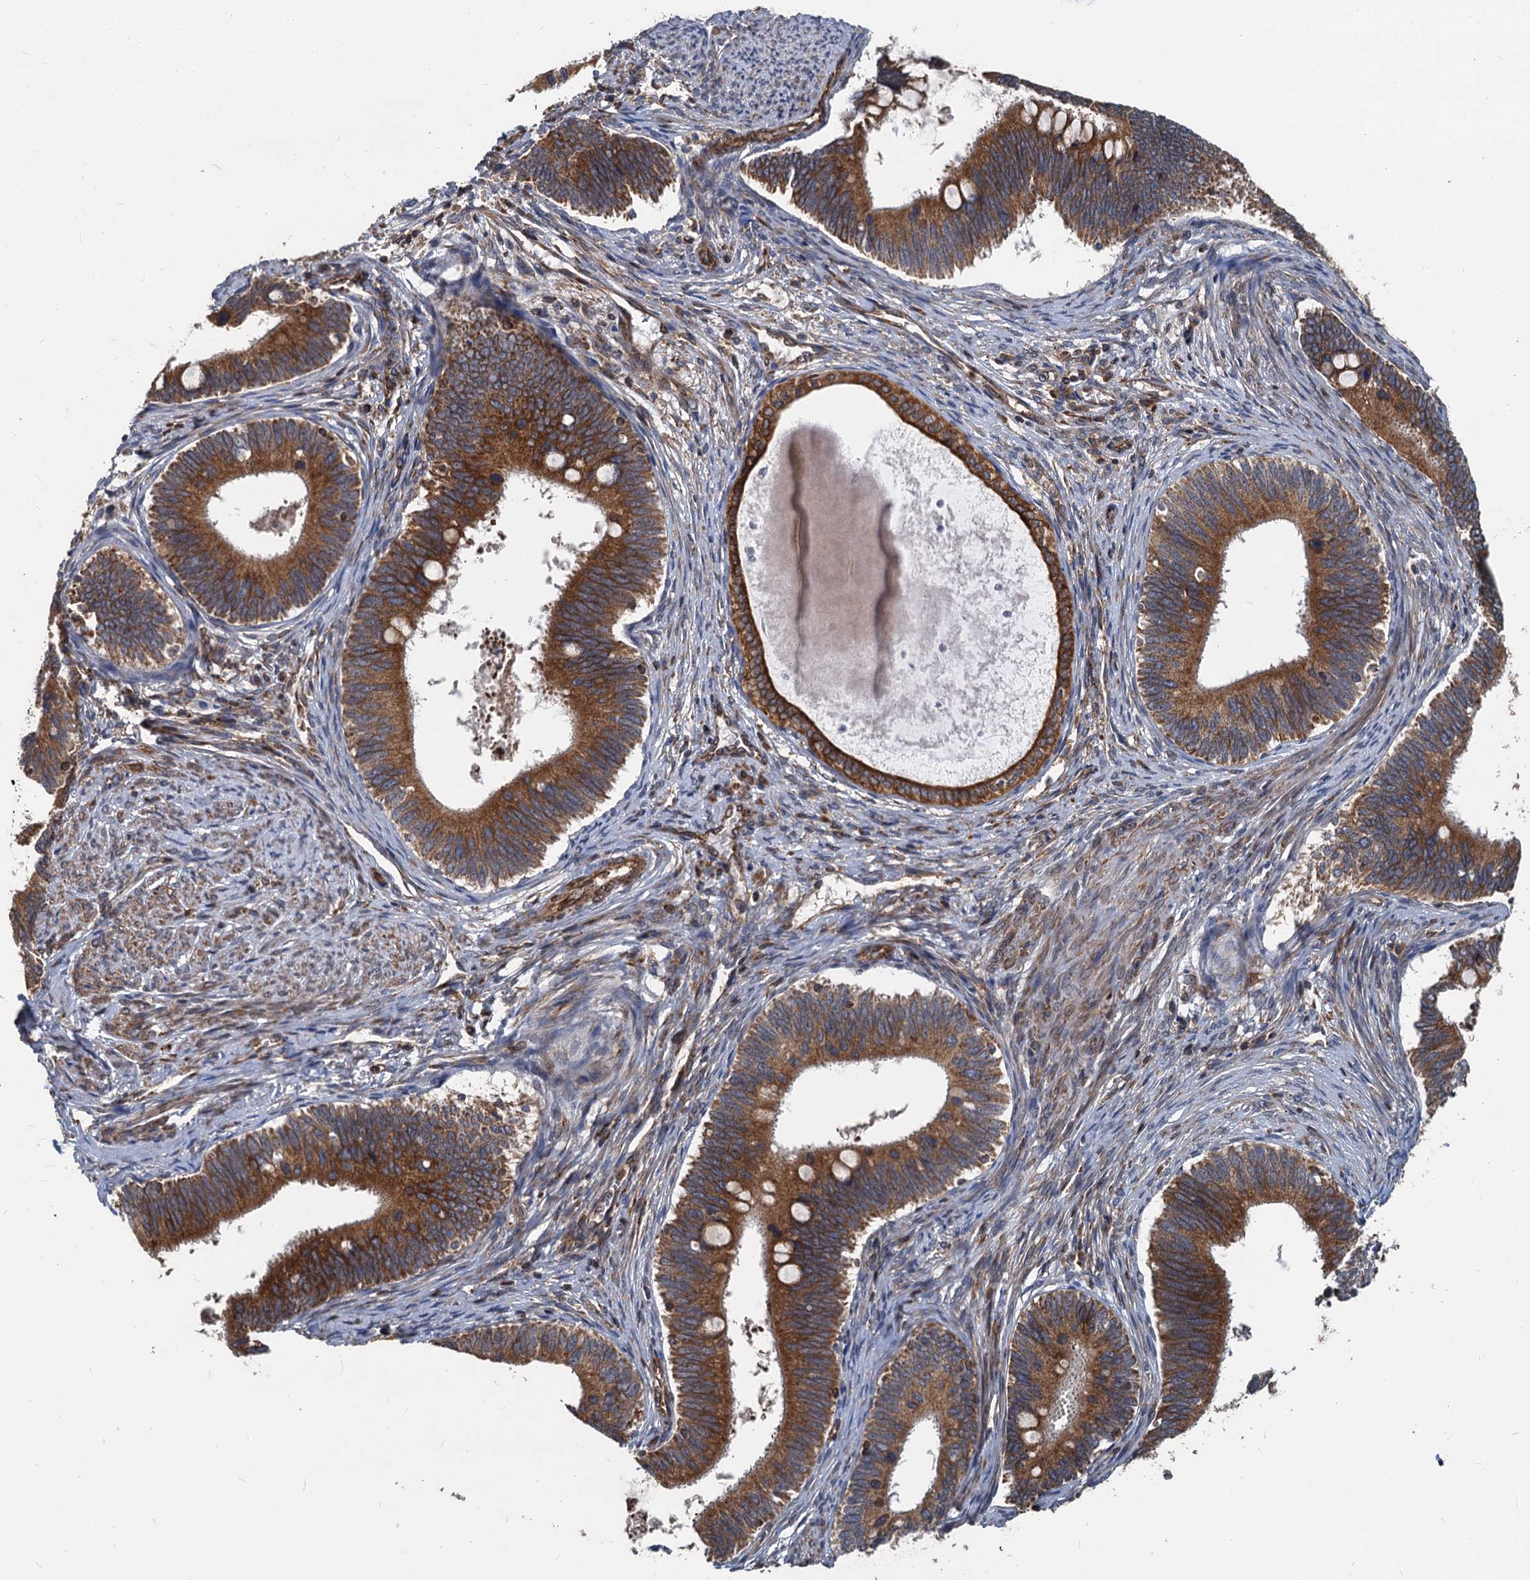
{"staining": {"intensity": "strong", "quantity": ">75%", "location": "cytoplasmic/membranous"}, "tissue": "cervical cancer", "cell_type": "Tumor cells", "image_type": "cancer", "snomed": [{"axis": "morphology", "description": "Adenocarcinoma, NOS"}, {"axis": "topography", "description": "Cervix"}], "caption": "Protein expression analysis of cervical cancer (adenocarcinoma) shows strong cytoplasmic/membranous expression in approximately >75% of tumor cells. (Brightfield microscopy of DAB IHC at high magnification).", "gene": "STIM1", "patient": {"sex": "female", "age": 42}}